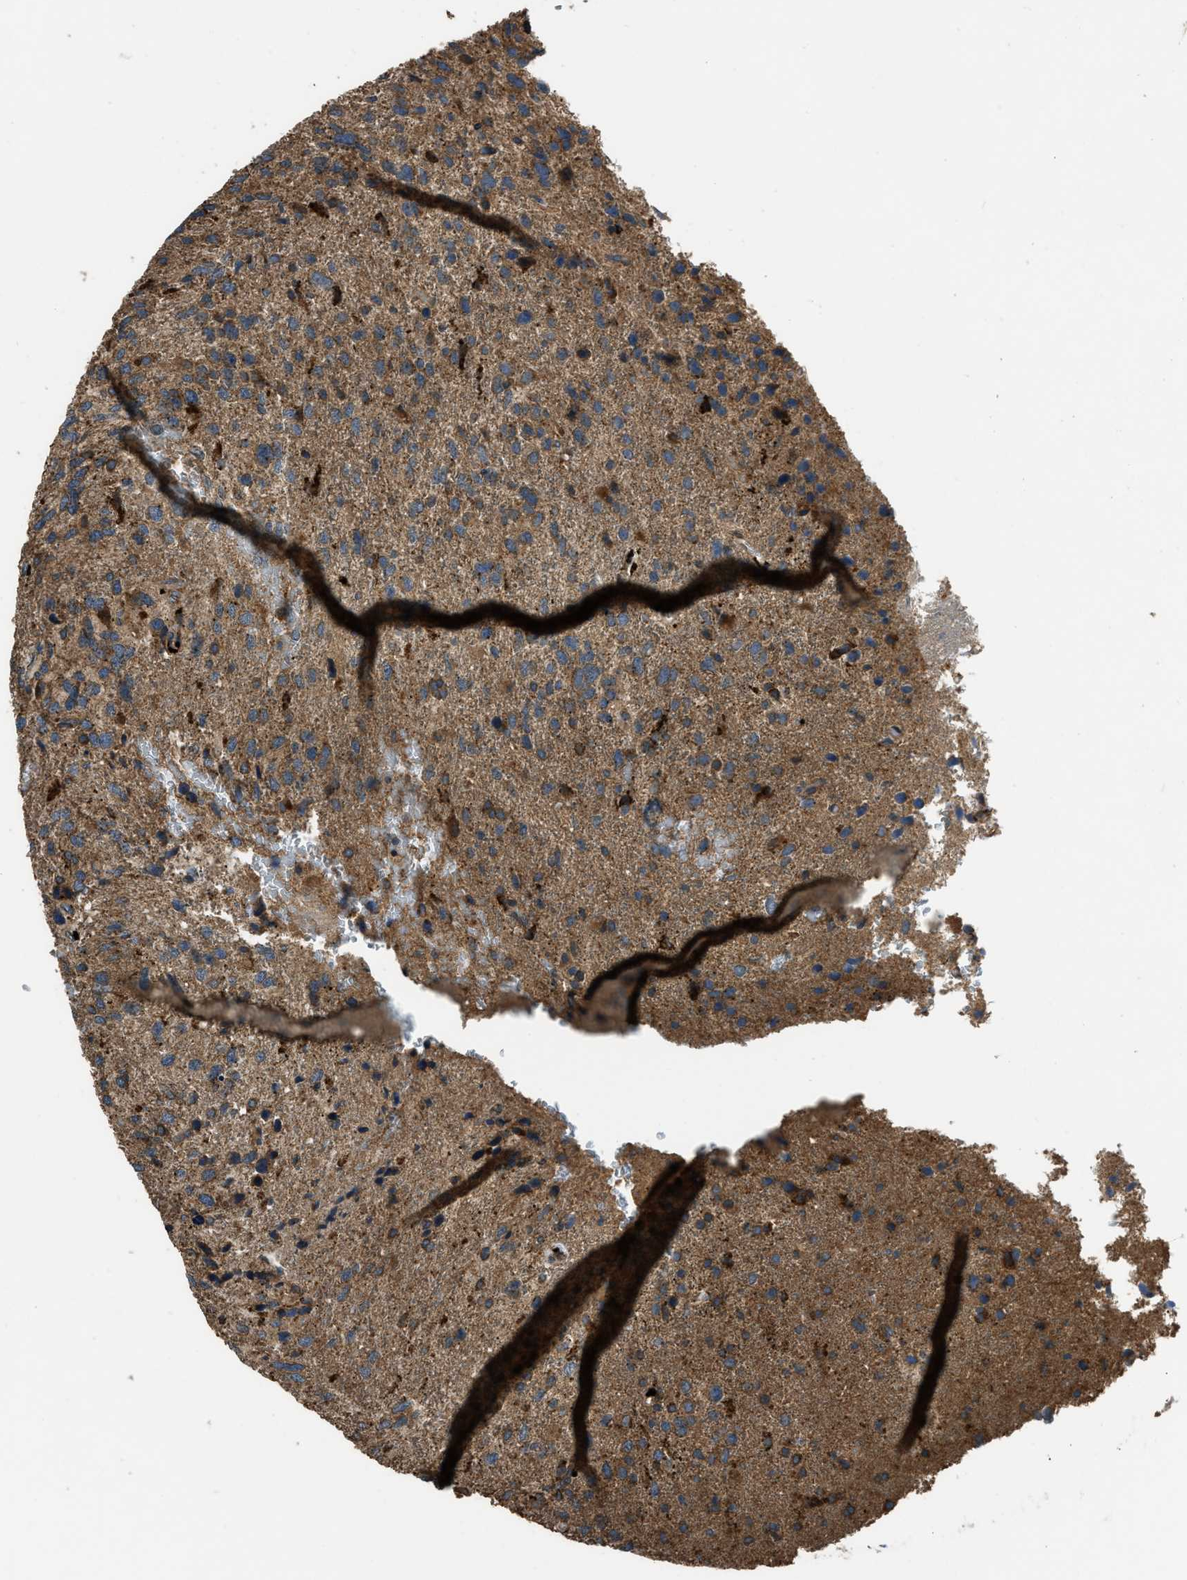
{"staining": {"intensity": "strong", "quantity": "25%-75%", "location": "cytoplasmic/membranous"}, "tissue": "glioma", "cell_type": "Tumor cells", "image_type": "cancer", "snomed": [{"axis": "morphology", "description": "Glioma, malignant, High grade"}, {"axis": "topography", "description": "Brain"}], "caption": "Strong cytoplasmic/membranous positivity for a protein is identified in approximately 25%-75% of tumor cells of glioma using IHC.", "gene": "GGH", "patient": {"sex": "female", "age": 58}}